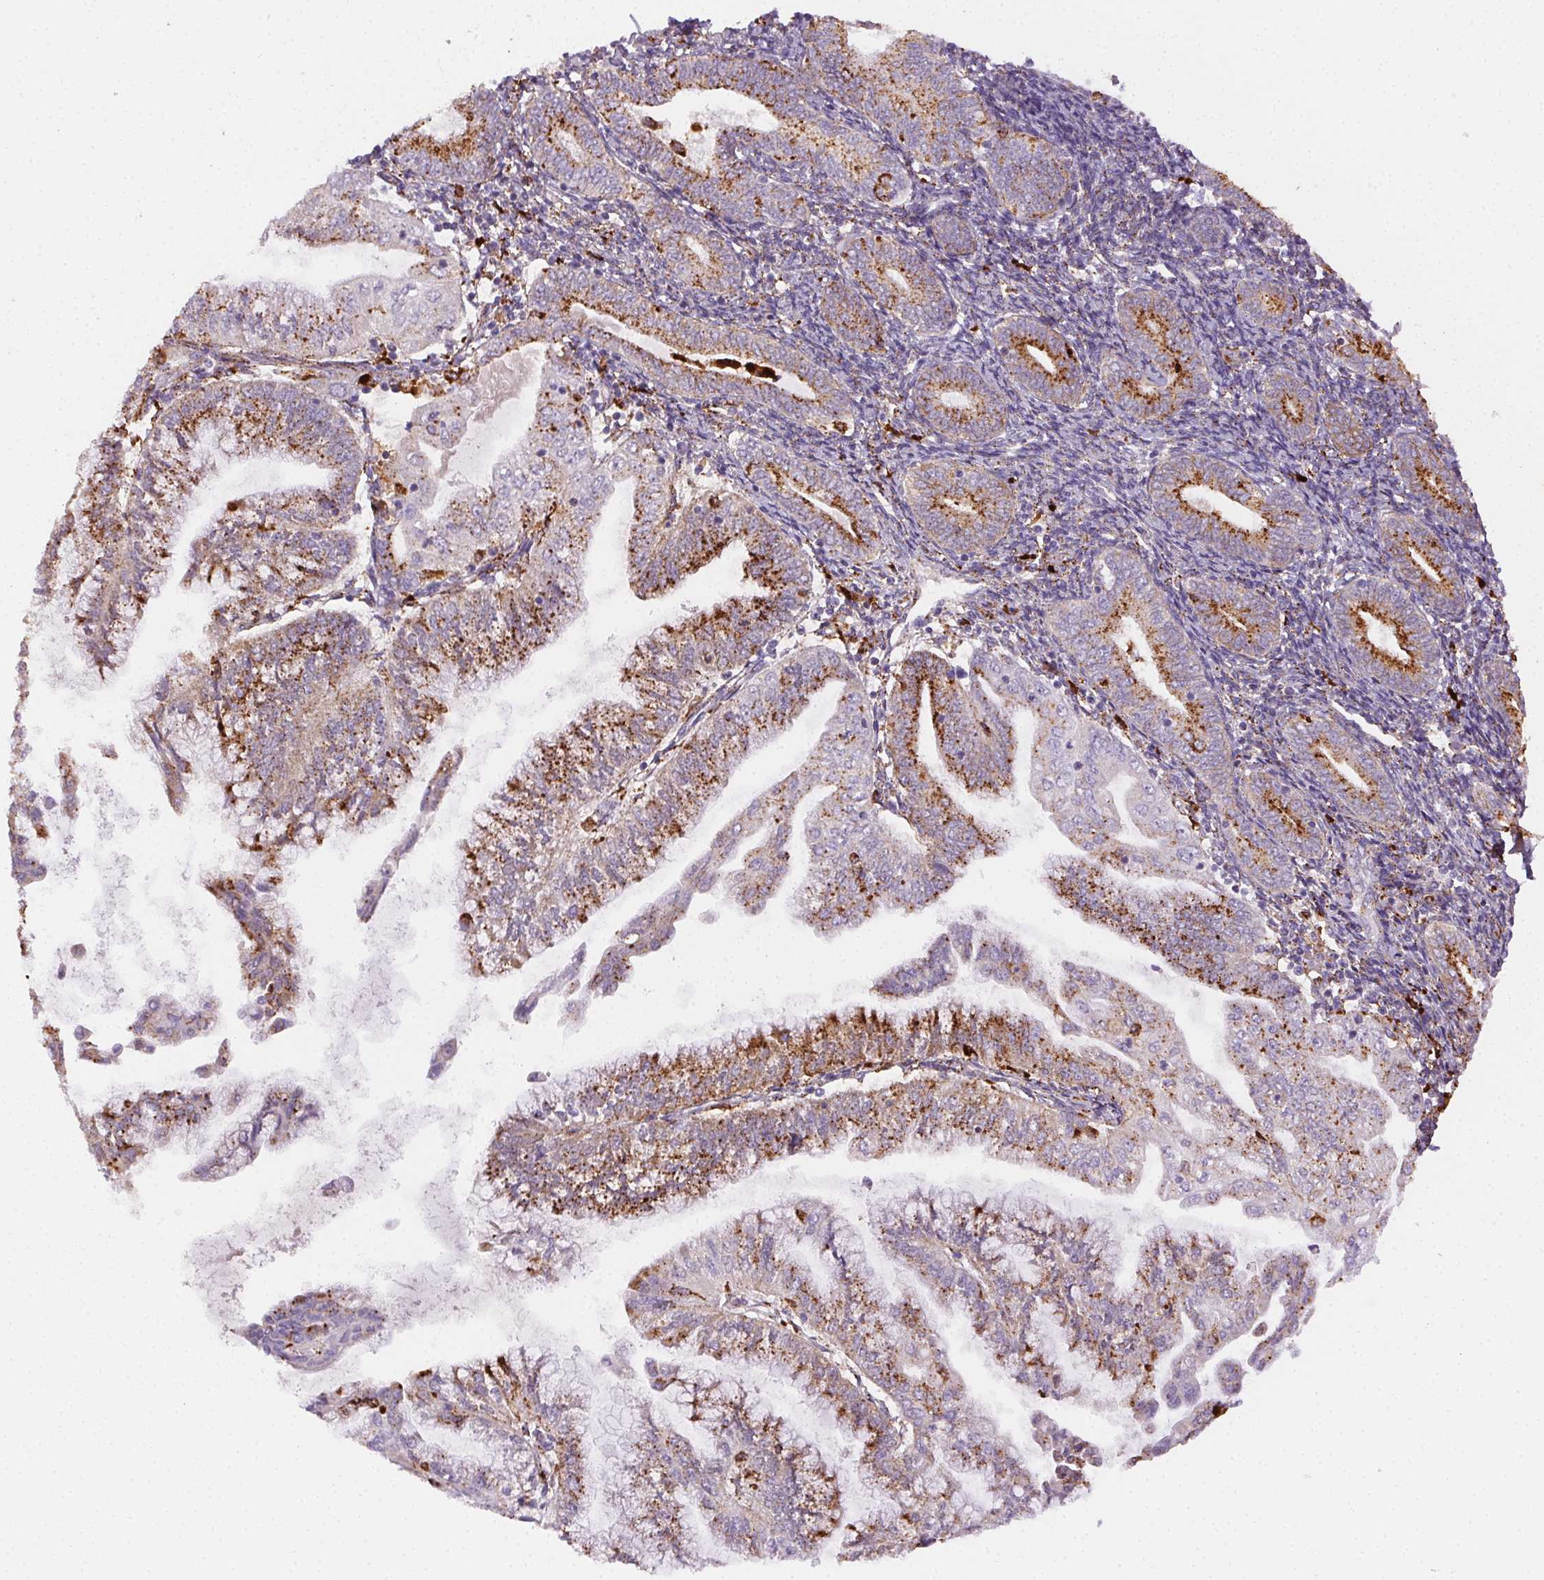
{"staining": {"intensity": "strong", "quantity": ">75%", "location": "cytoplasmic/membranous"}, "tissue": "endometrial cancer", "cell_type": "Tumor cells", "image_type": "cancer", "snomed": [{"axis": "morphology", "description": "Adenocarcinoma, NOS"}, {"axis": "topography", "description": "Endometrium"}], "caption": "Tumor cells show high levels of strong cytoplasmic/membranous staining in about >75% of cells in endometrial cancer. (Brightfield microscopy of DAB IHC at high magnification).", "gene": "SCPEP1", "patient": {"sex": "female", "age": 55}}